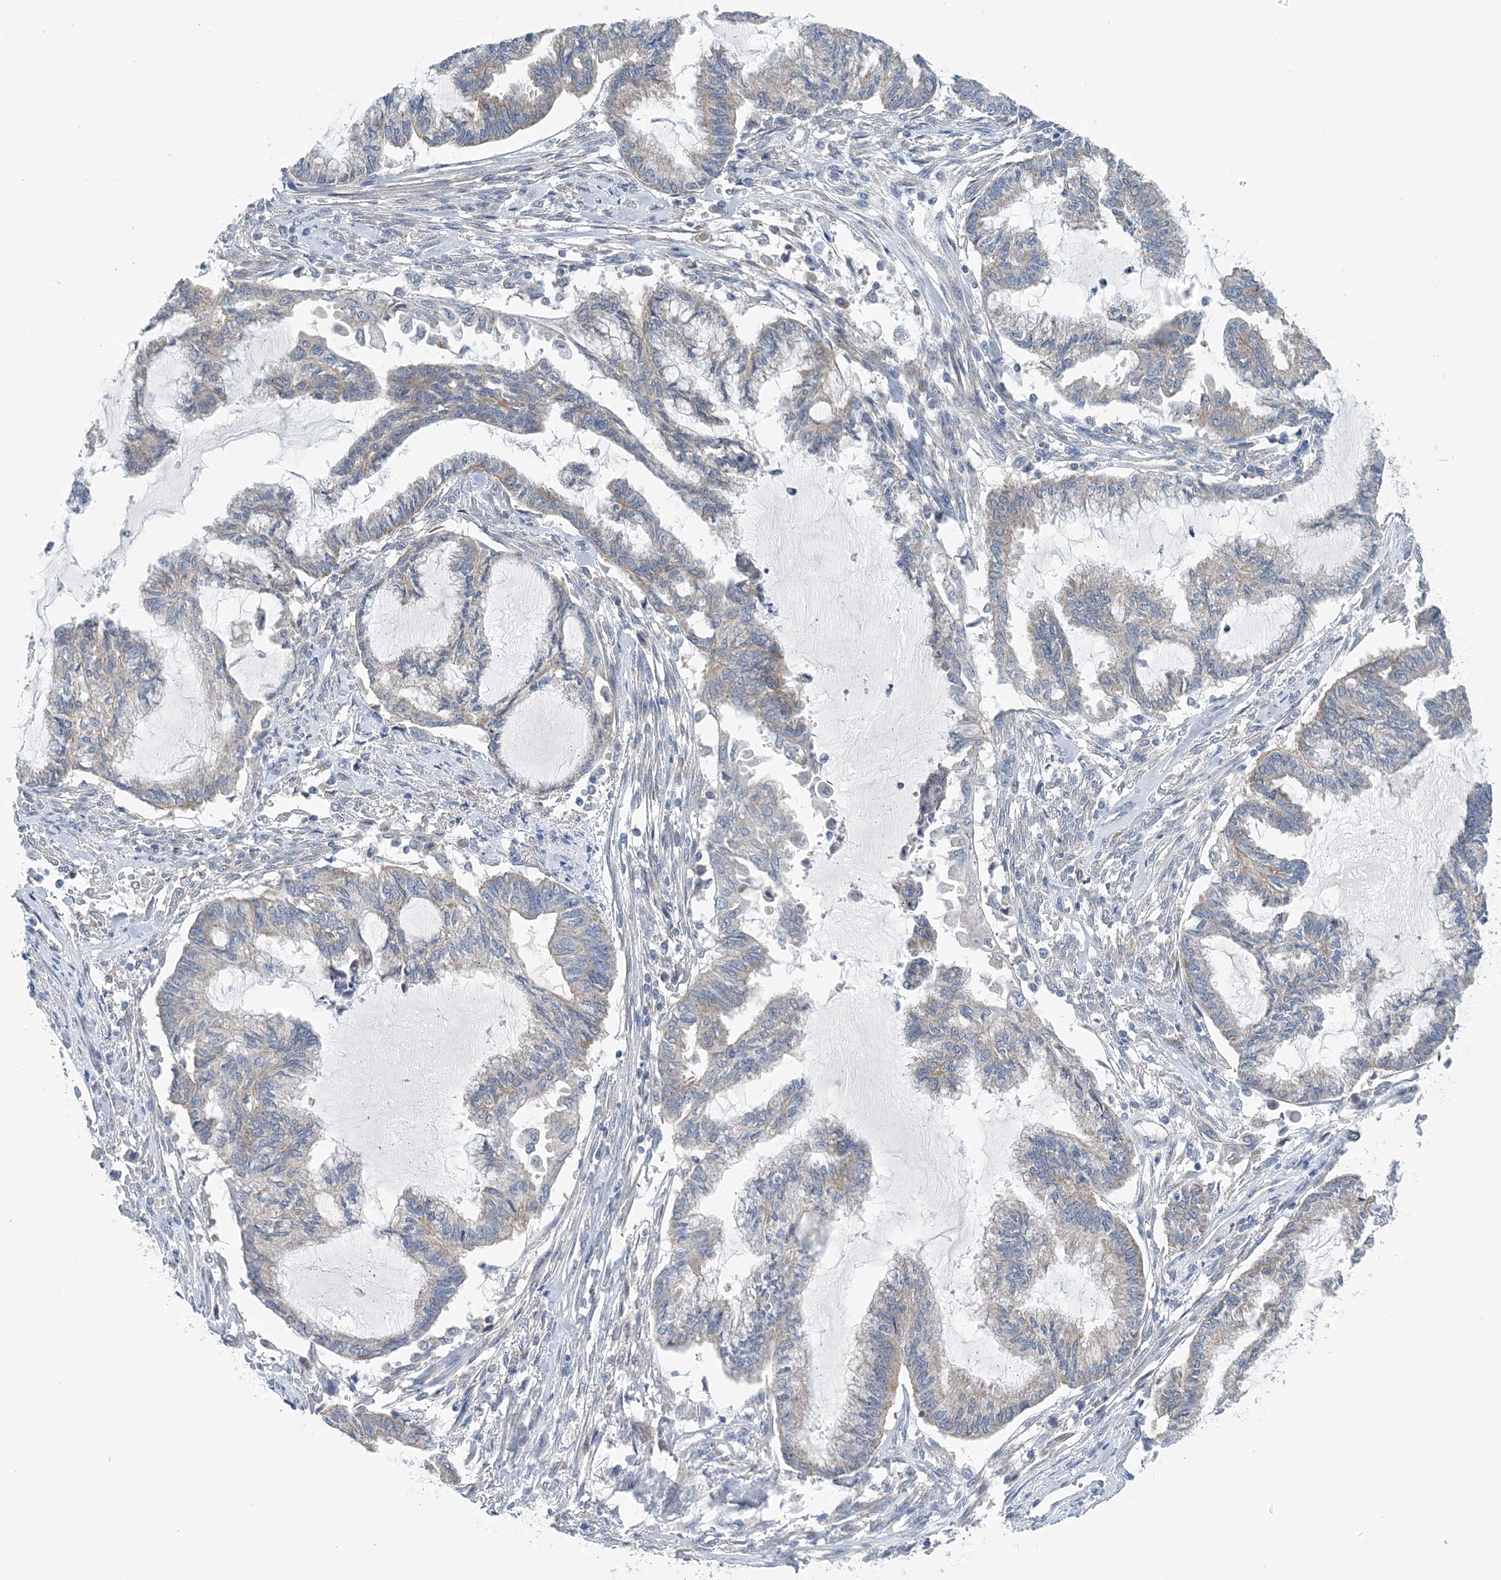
{"staining": {"intensity": "moderate", "quantity": "<25%", "location": "cytoplasmic/membranous"}, "tissue": "endometrial cancer", "cell_type": "Tumor cells", "image_type": "cancer", "snomed": [{"axis": "morphology", "description": "Adenocarcinoma, NOS"}, {"axis": "topography", "description": "Endometrium"}], "caption": "Immunohistochemical staining of endometrial cancer displays moderate cytoplasmic/membranous protein positivity in approximately <25% of tumor cells.", "gene": "COPE", "patient": {"sex": "female", "age": 86}}